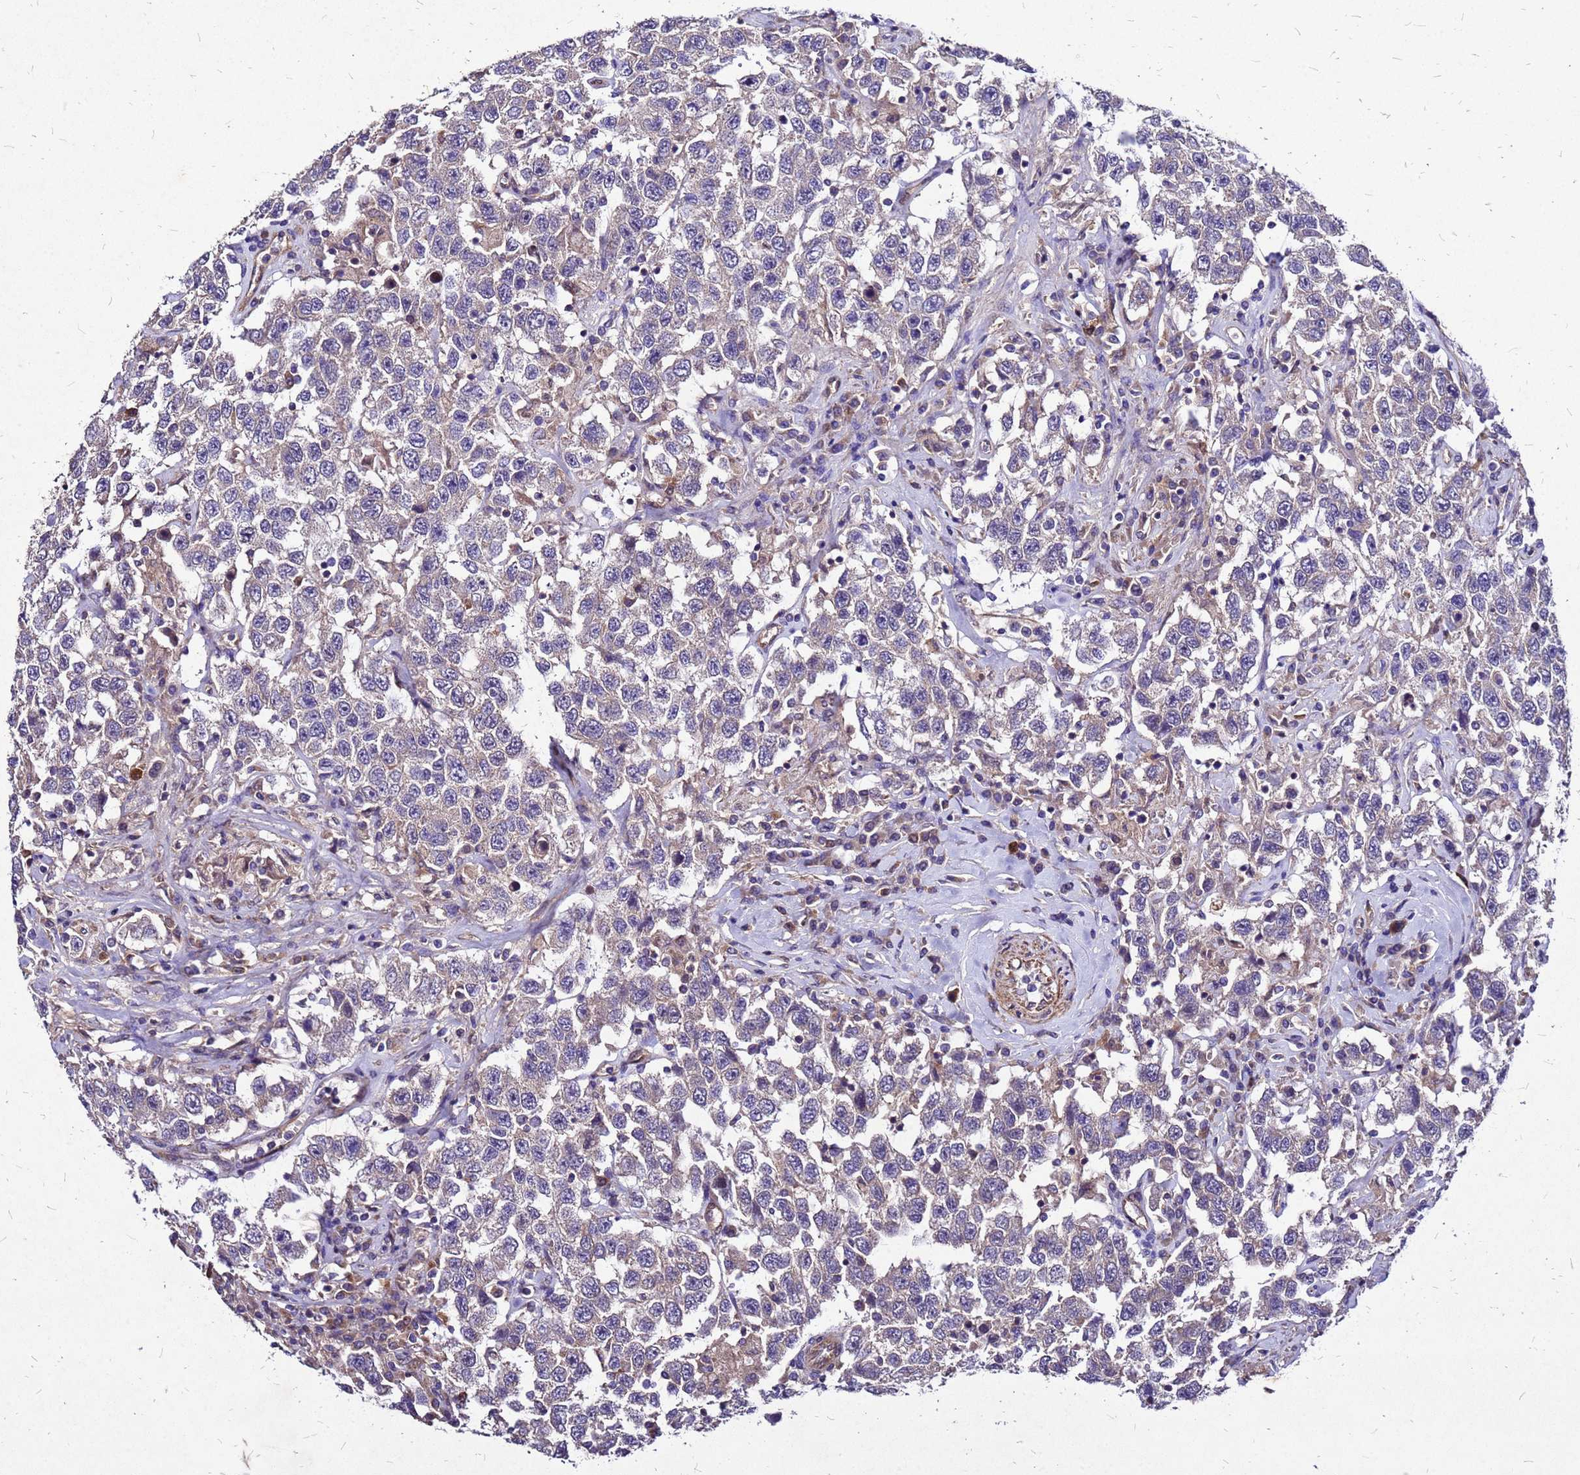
{"staining": {"intensity": "weak", "quantity": "25%-75%", "location": "cytoplasmic/membranous"}, "tissue": "testis cancer", "cell_type": "Tumor cells", "image_type": "cancer", "snomed": [{"axis": "morphology", "description": "Seminoma, NOS"}, {"axis": "topography", "description": "Testis"}], "caption": "A photomicrograph of testis seminoma stained for a protein displays weak cytoplasmic/membranous brown staining in tumor cells. Ihc stains the protein in brown and the nuclei are stained blue.", "gene": "DUSP23", "patient": {"sex": "male", "age": 41}}